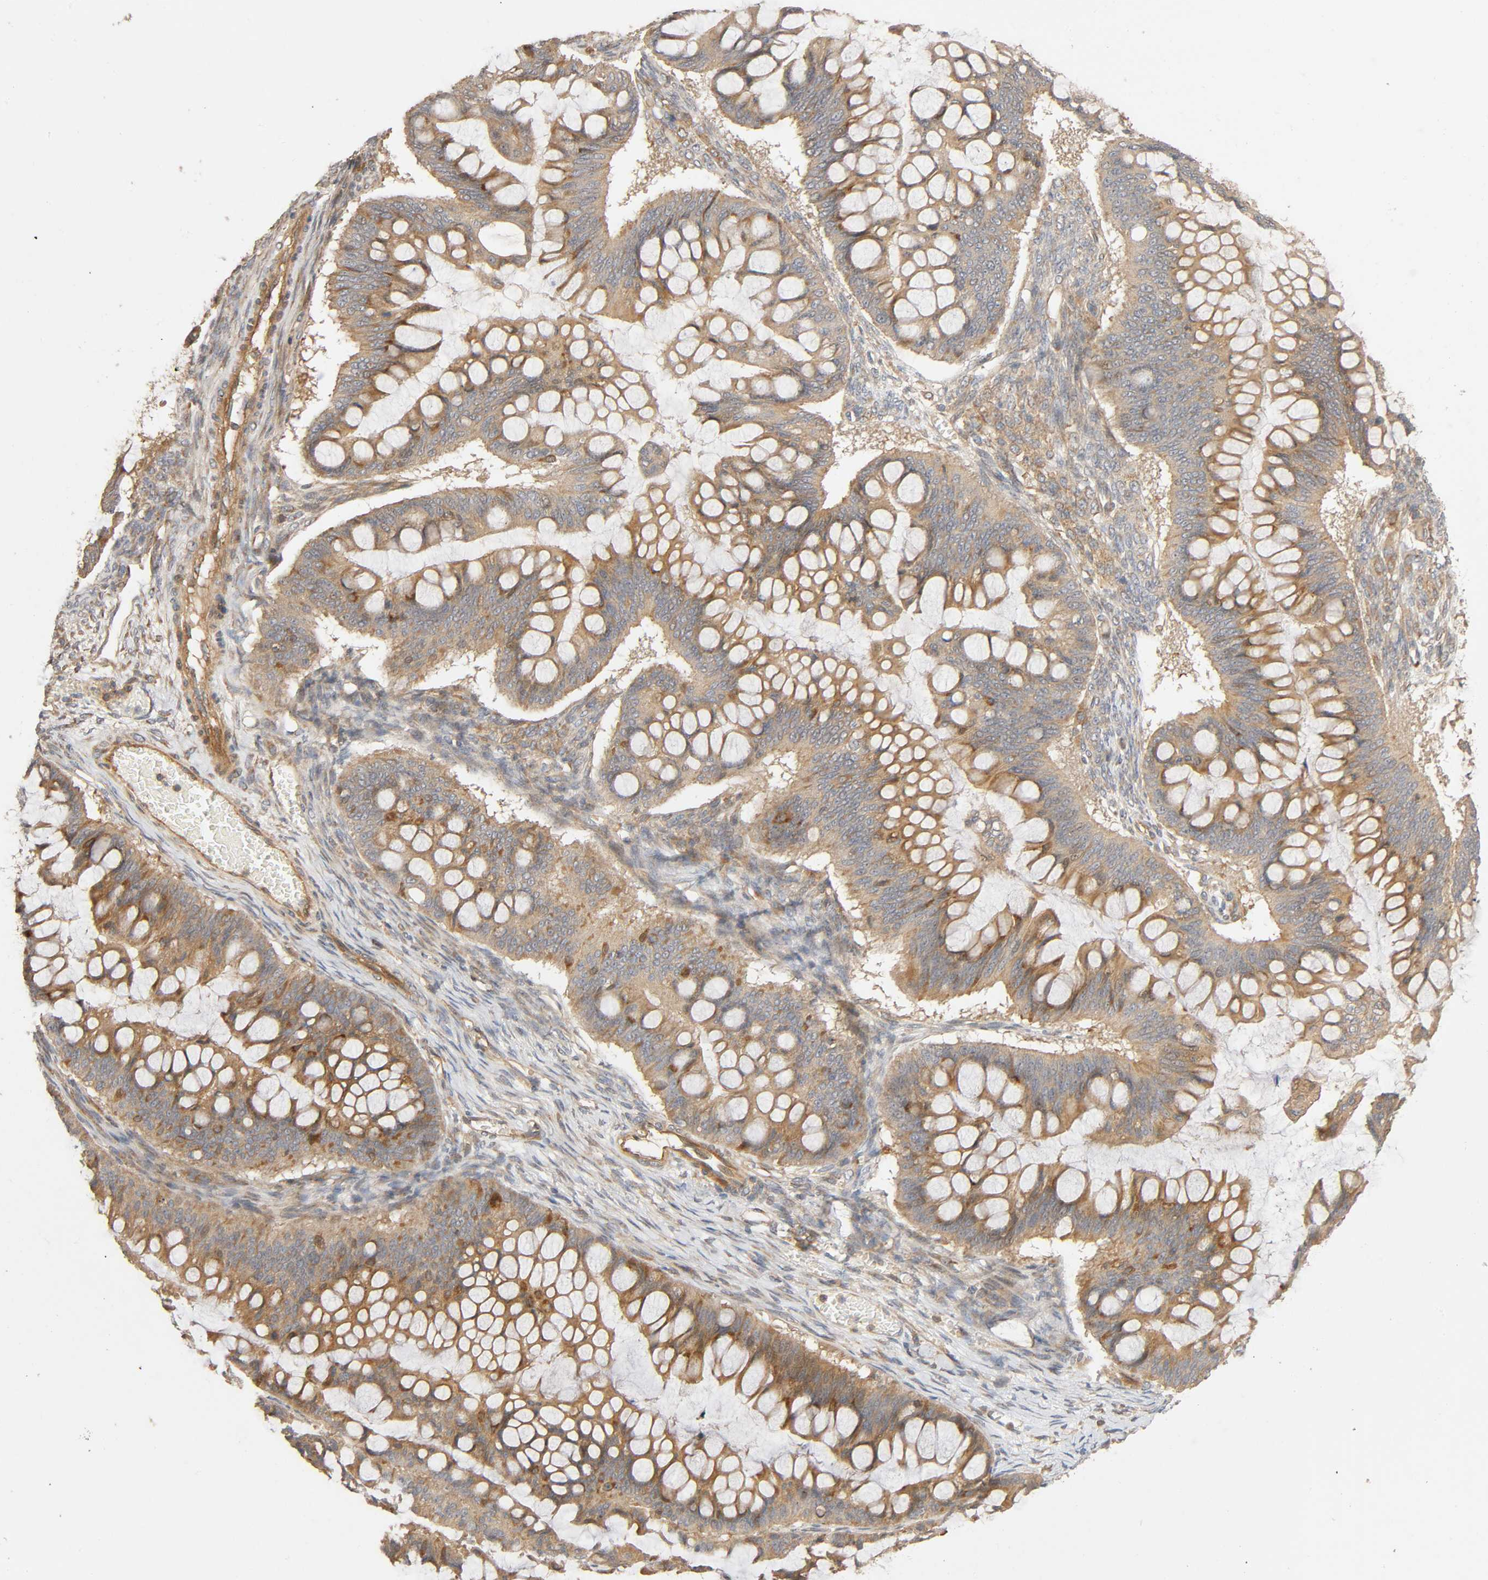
{"staining": {"intensity": "moderate", "quantity": ">75%", "location": "cytoplasmic/membranous"}, "tissue": "ovarian cancer", "cell_type": "Tumor cells", "image_type": "cancer", "snomed": [{"axis": "morphology", "description": "Cystadenocarcinoma, mucinous, NOS"}, {"axis": "topography", "description": "Ovary"}], "caption": "Protein expression analysis of human ovarian cancer reveals moderate cytoplasmic/membranous expression in about >75% of tumor cells. (Brightfield microscopy of DAB IHC at high magnification).", "gene": "SGSM1", "patient": {"sex": "female", "age": 73}}